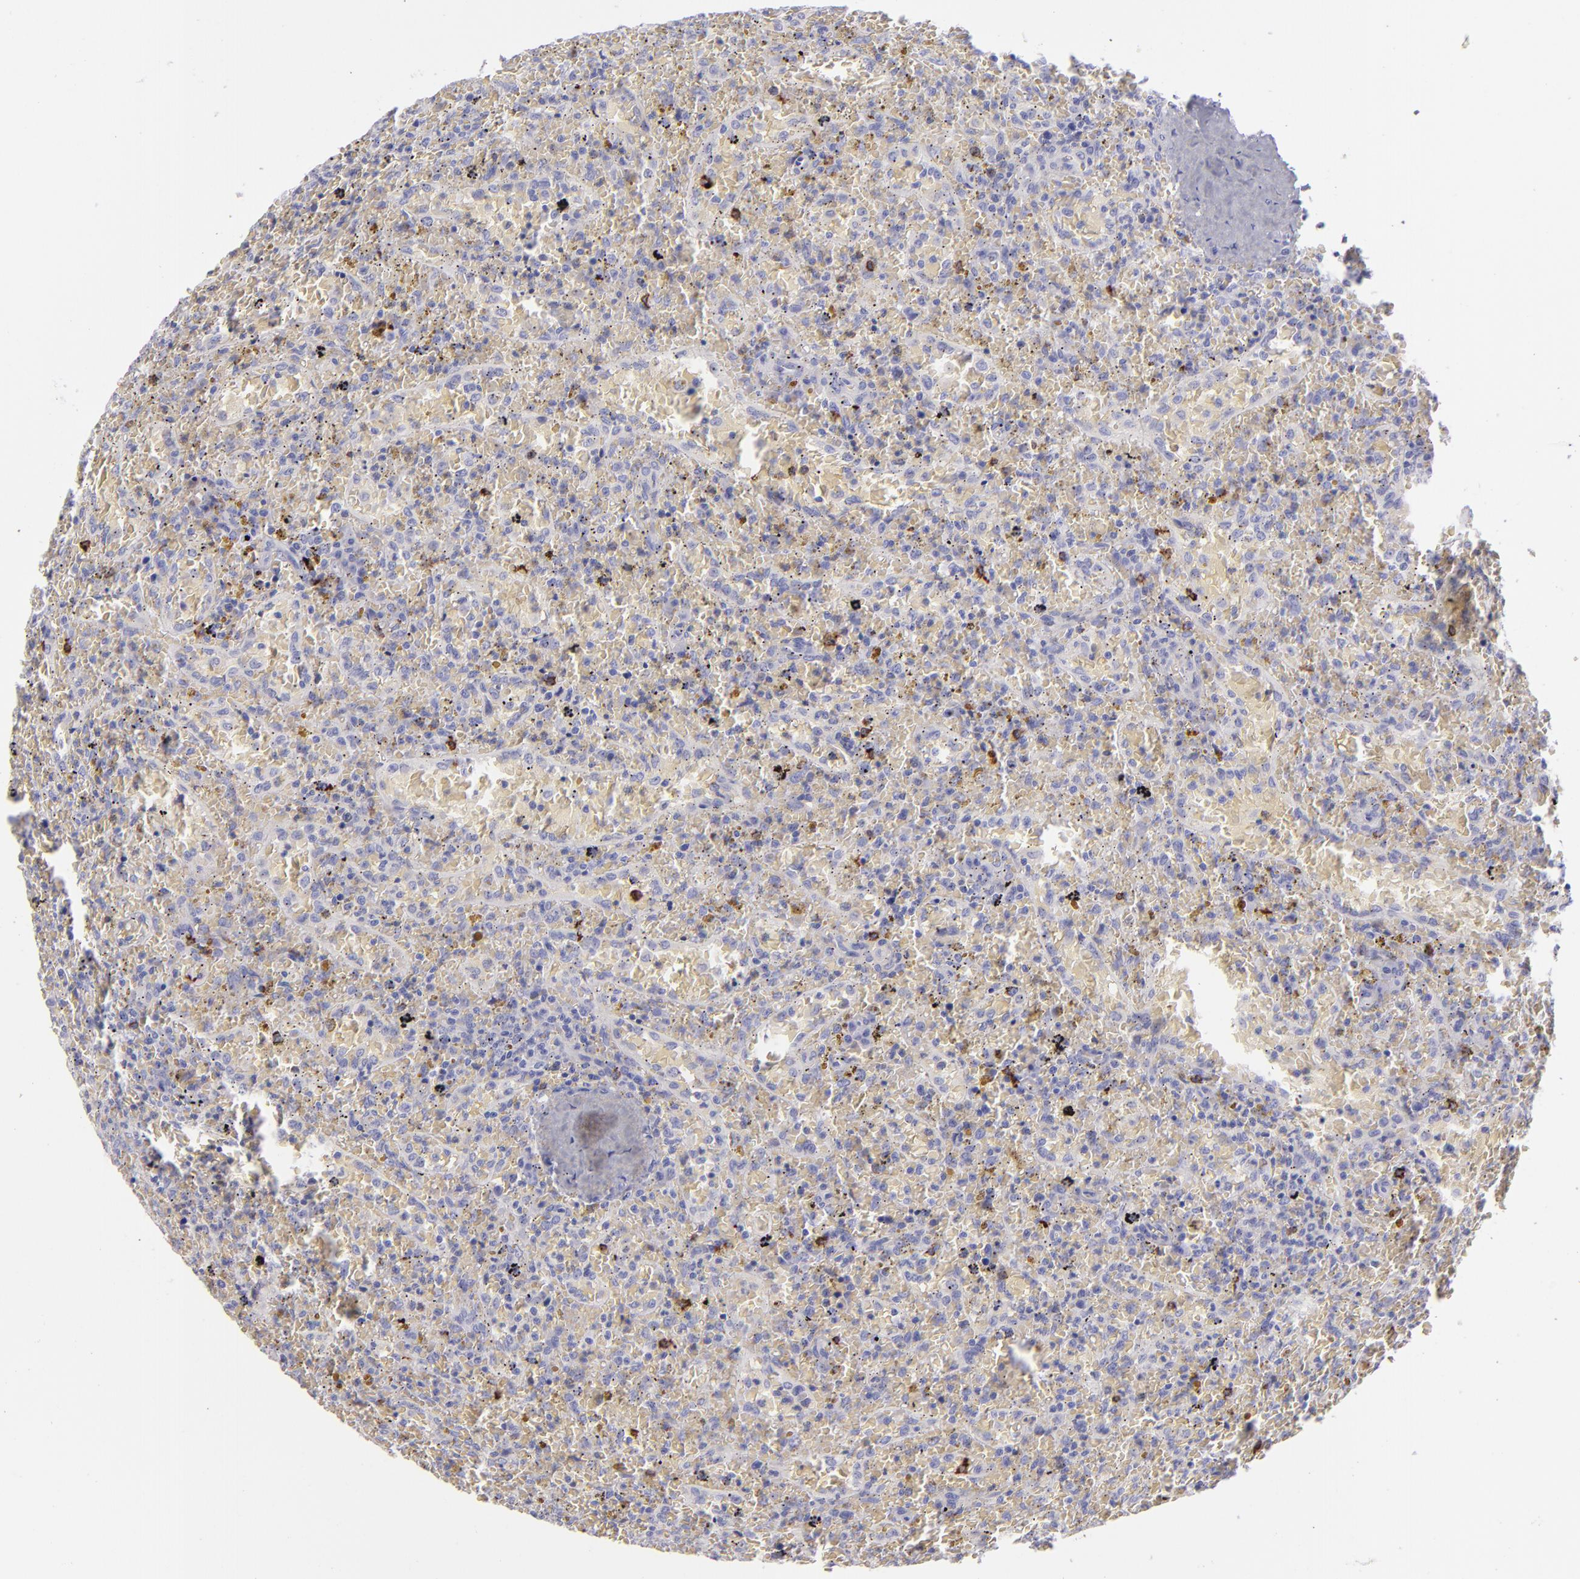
{"staining": {"intensity": "moderate", "quantity": "<25%", "location": "cytoplasmic/membranous"}, "tissue": "lymphoma", "cell_type": "Tumor cells", "image_type": "cancer", "snomed": [{"axis": "morphology", "description": "Malignant lymphoma, non-Hodgkin's type, High grade"}, {"axis": "topography", "description": "Spleen"}, {"axis": "topography", "description": "Lymph node"}], "caption": "Protein analysis of malignant lymphoma, non-Hodgkin's type (high-grade) tissue displays moderate cytoplasmic/membranous expression in about <25% of tumor cells. (brown staining indicates protein expression, while blue staining denotes nuclei).", "gene": "CD22", "patient": {"sex": "female", "age": 70}}